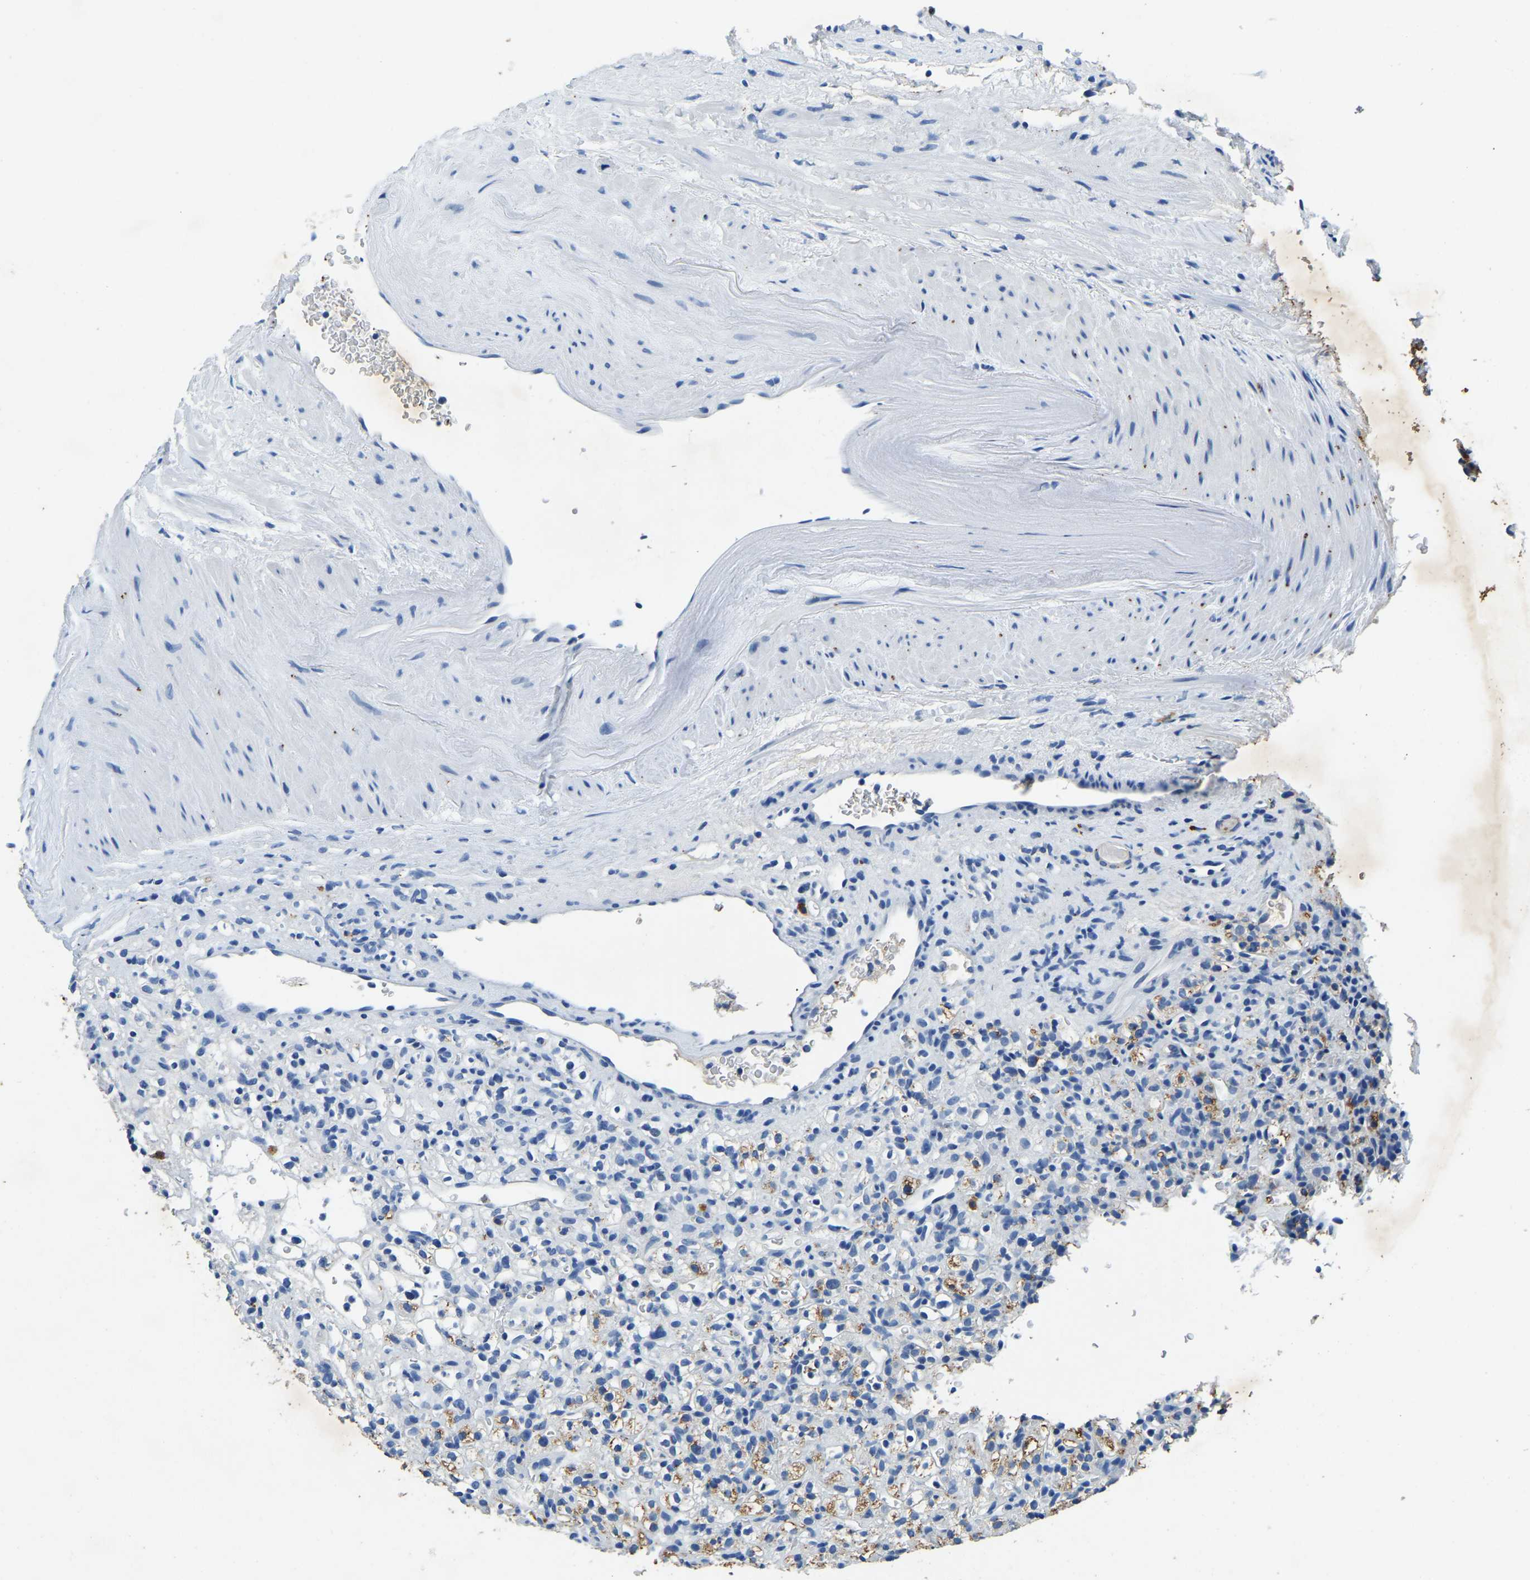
{"staining": {"intensity": "moderate", "quantity": "<25%", "location": "cytoplasmic/membranous"}, "tissue": "renal cancer", "cell_type": "Tumor cells", "image_type": "cancer", "snomed": [{"axis": "morphology", "description": "Normal tissue, NOS"}, {"axis": "morphology", "description": "Adenocarcinoma, NOS"}, {"axis": "topography", "description": "Kidney"}], "caption": "Immunohistochemical staining of human renal cancer (adenocarcinoma) reveals moderate cytoplasmic/membranous protein expression in approximately <25% of tumor cells.", "gene": "UBN2", "patient": {"sex": "female", "age": 72}}